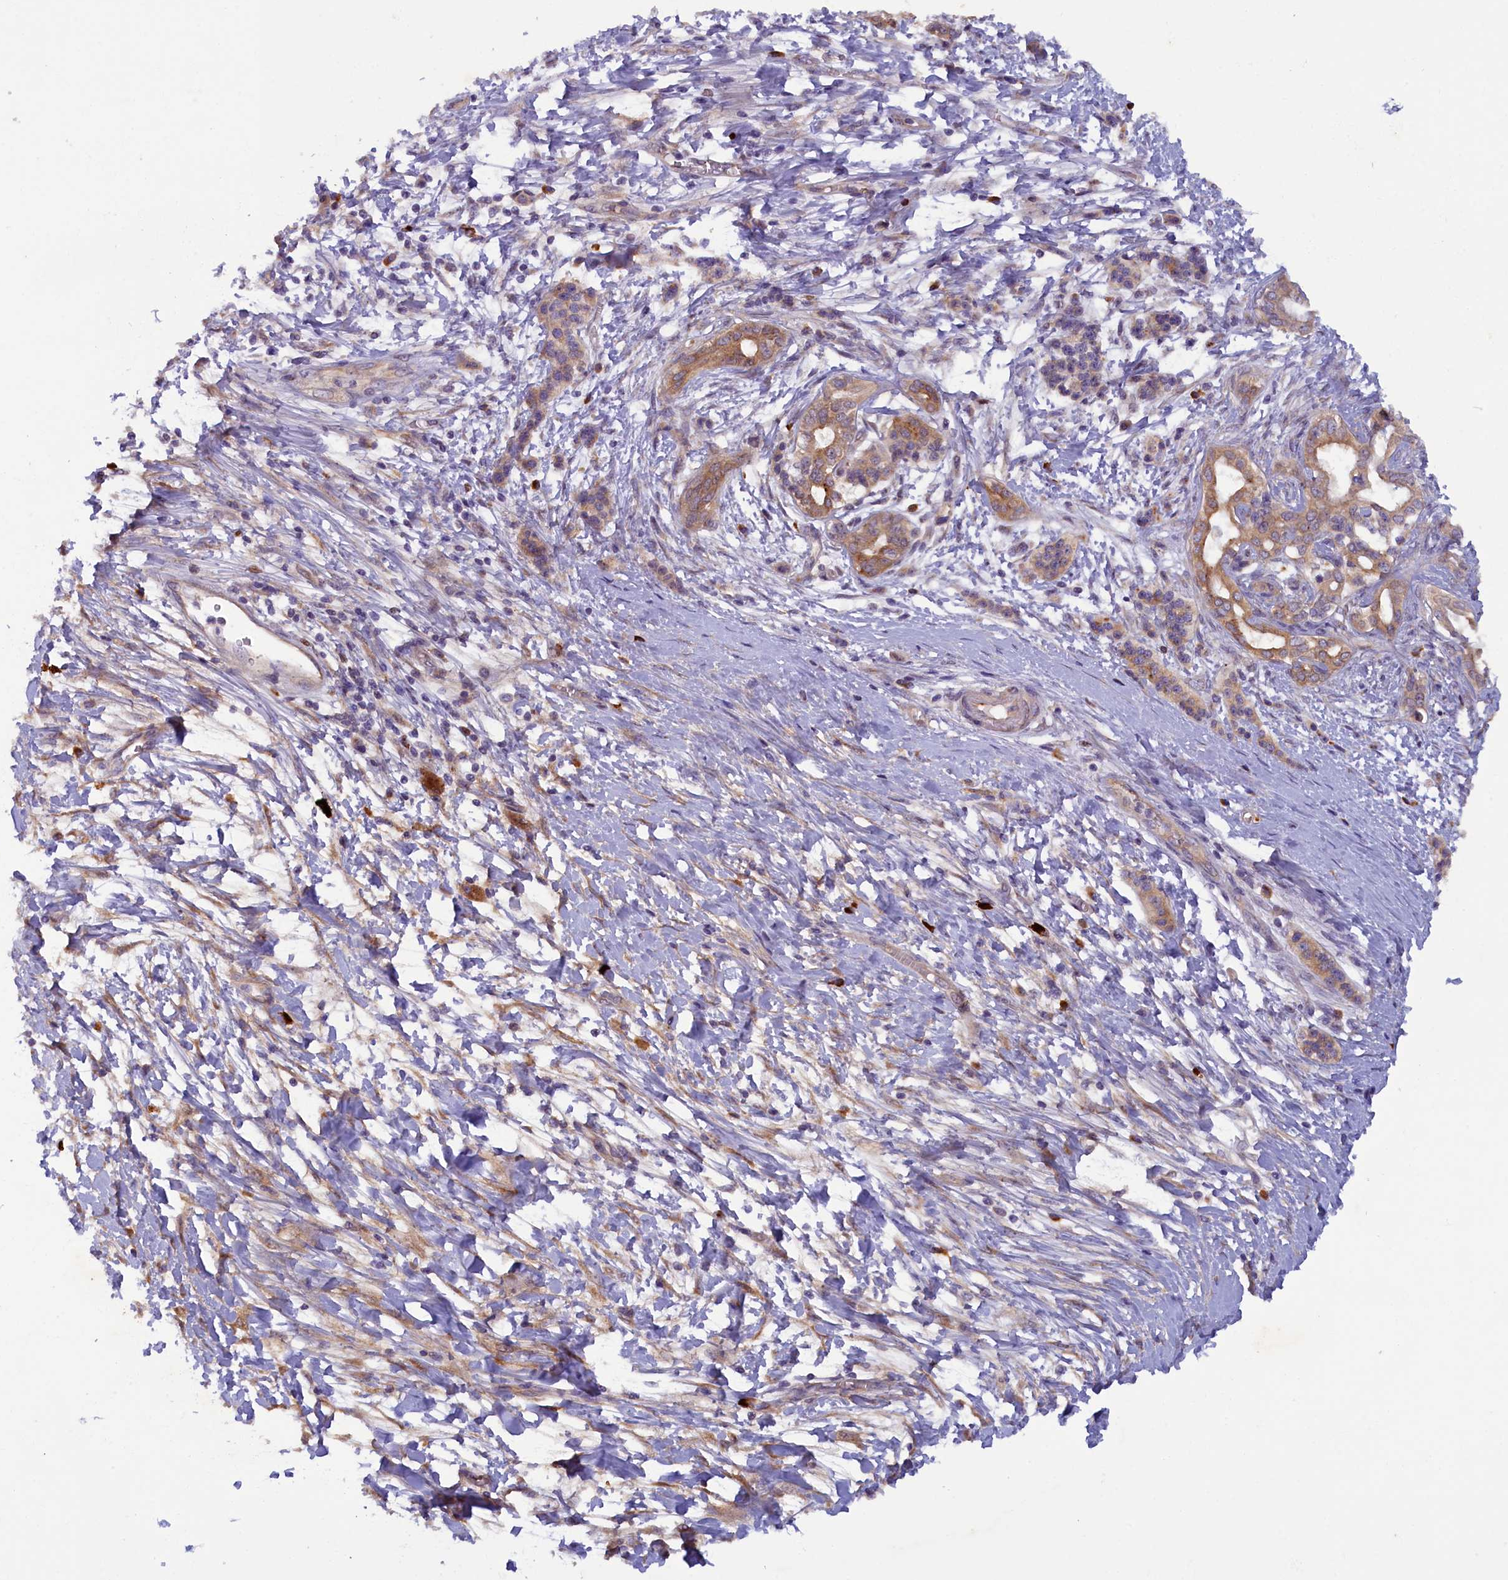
{"staining": {"intensity": "moderate", "quantity": ">75%", "location": "cytoplasmic/membranous"}, "tissue": "pancreatic cancer", "cell_type": "Tumor cells", "image_type": "cancer", "snomed": [{"axis": "morphology", "description": "Adenocarcinoma, NOS"}, {"axis": "topography", "description": "Pancreas"}], "caption": "Tumor cells display medium levels of moderate cytoplasmic/membranous staining in about >75% of cells in human adenocarcinoma (pancreatic).", "gene": "CCDC9B", "patient": {"sex": "male", "age": 50}}